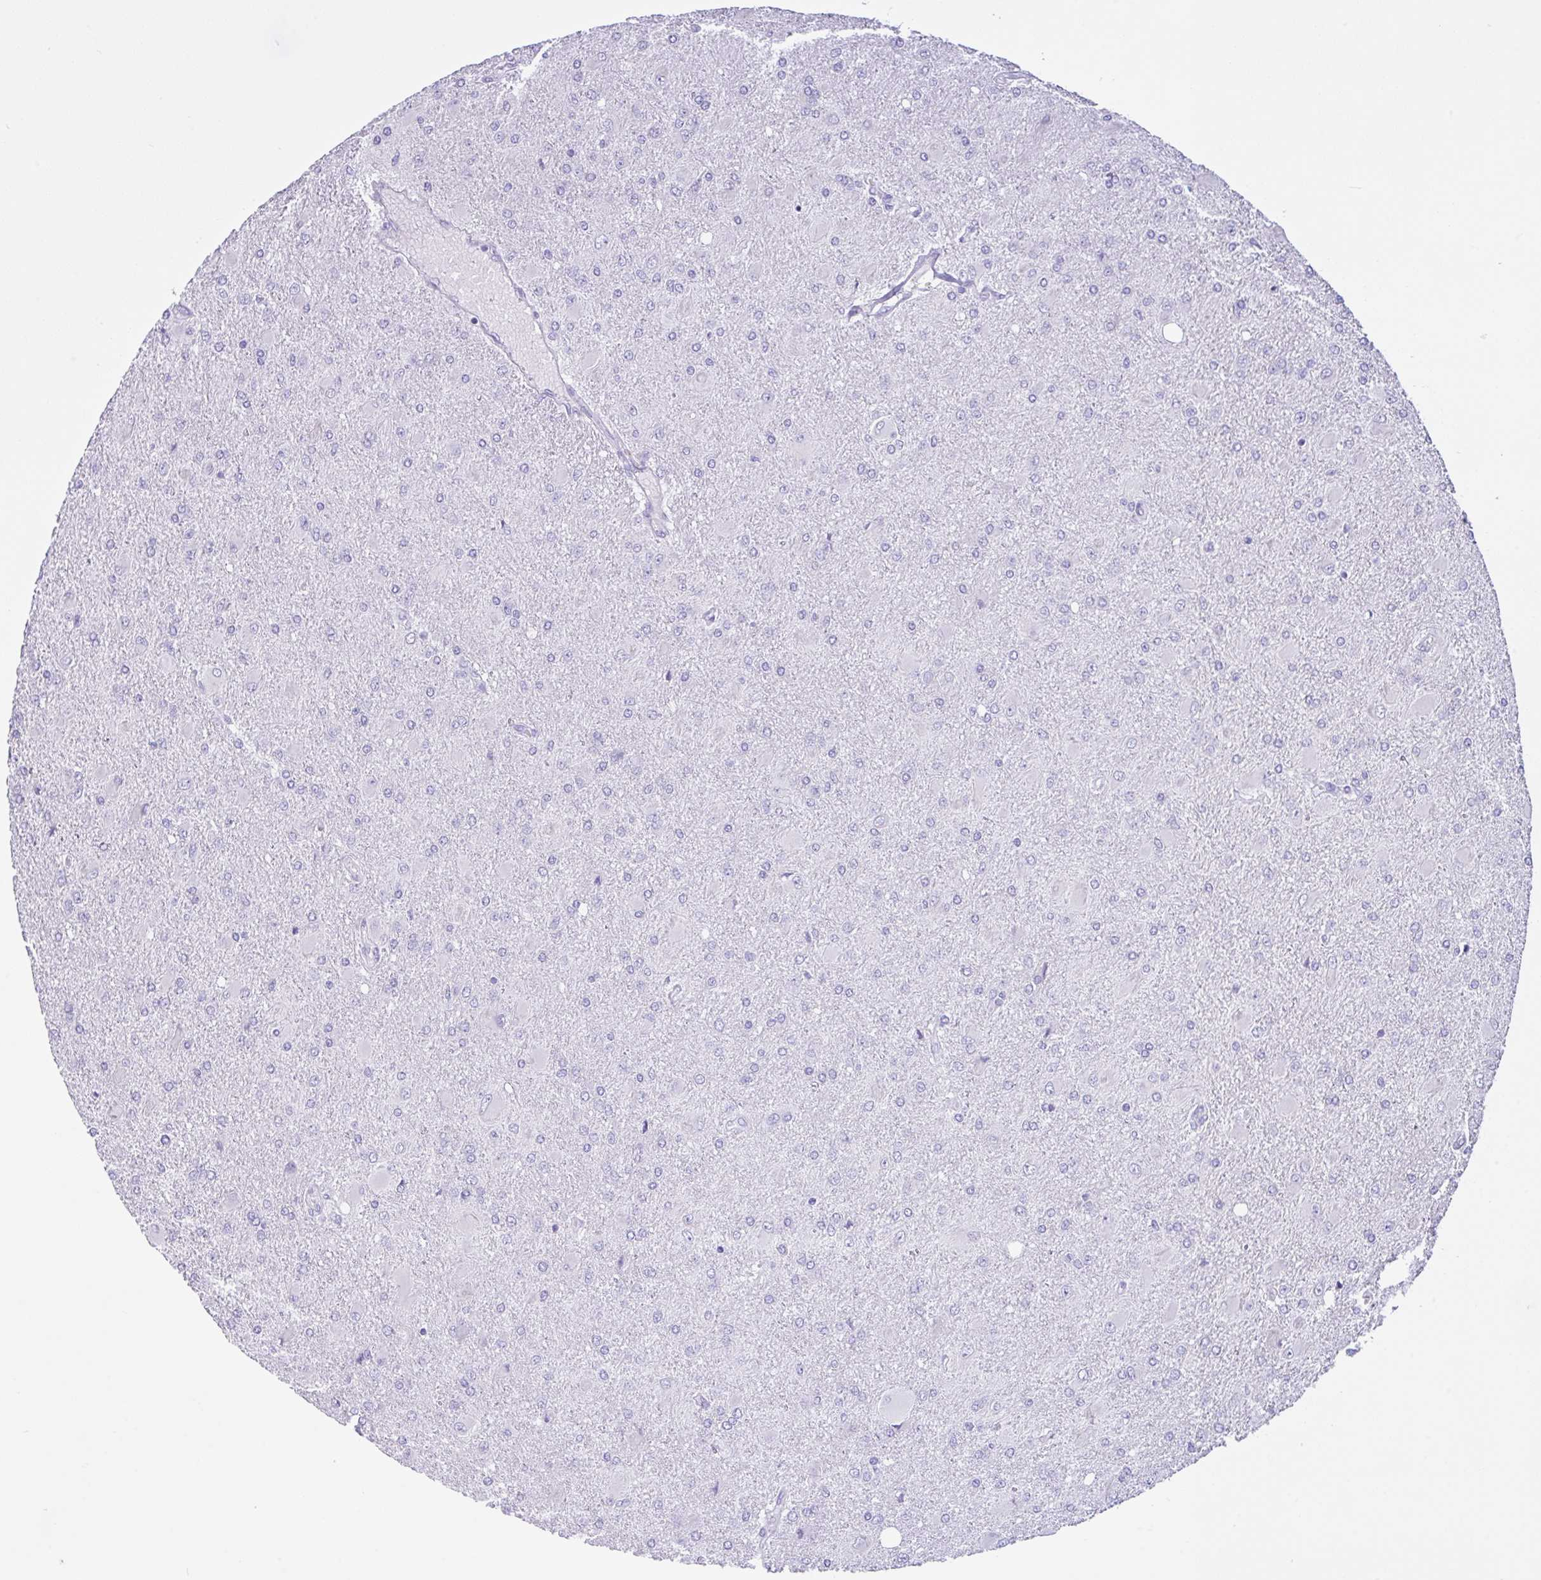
{"staining": {"intensity": "negative", "quantity": "none", "location": "none"}, "tissue": "glioma", "cell_type": "Tumor cells", "image_type": "cancer", "snomed": [{"axis": "morphology", "description": "Glioma, malignant, High grade"}, {"axis": "topography", "description": "Brain"}], "caption": "This image is of malignant glioma (high-grade) stained with IHC to label a protein in brown with the nuclei are counter-stained blue. There is no staining in tumor cells.", "gene": "NCF1", "patient": {"sex": "male", "age": 67}}